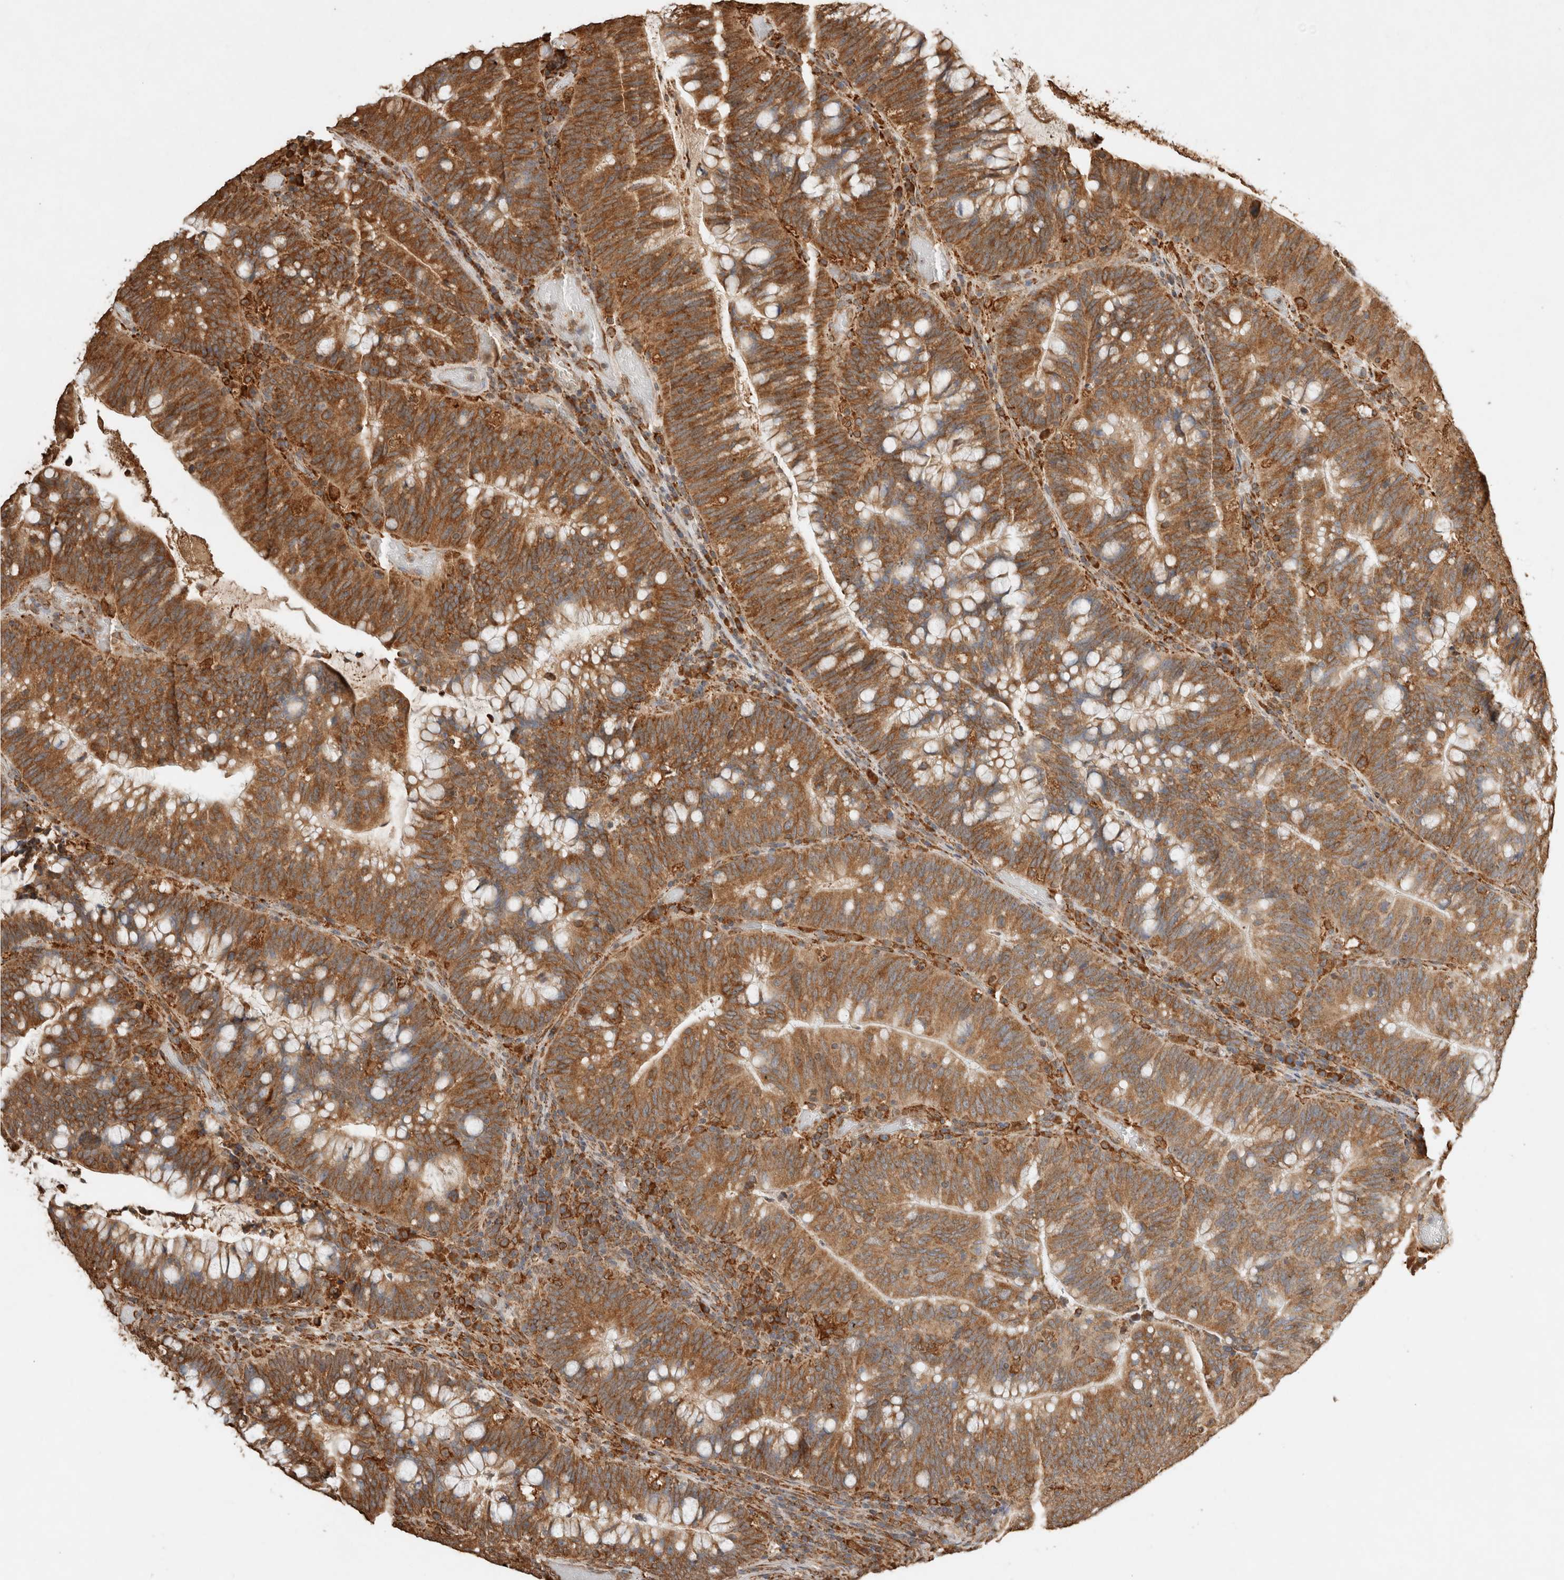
{"staining": {"intensity": "moderate", "quantity": ">75%", "location": "cytoplasmic/membranous"}, "tissue": "colorectal cancer", "cell_type": "Tumor cells", "image_type": "cancer", "snomed": [{"axis": "morphology", "description": "Adenocarcinoma, NOS"}, {"axis": "topography", "description": "Colon"}], "caption": "DAB (3,3'-diaminobenzidine) immunohistochemical staining of adenocarcinoma (colorectal) shows moderate cytoplasmic/membranous protein expression in approximately >75% of tumor cells.", "gene": "ERAP1", "patient": {"sex": "female", "age": 66}}